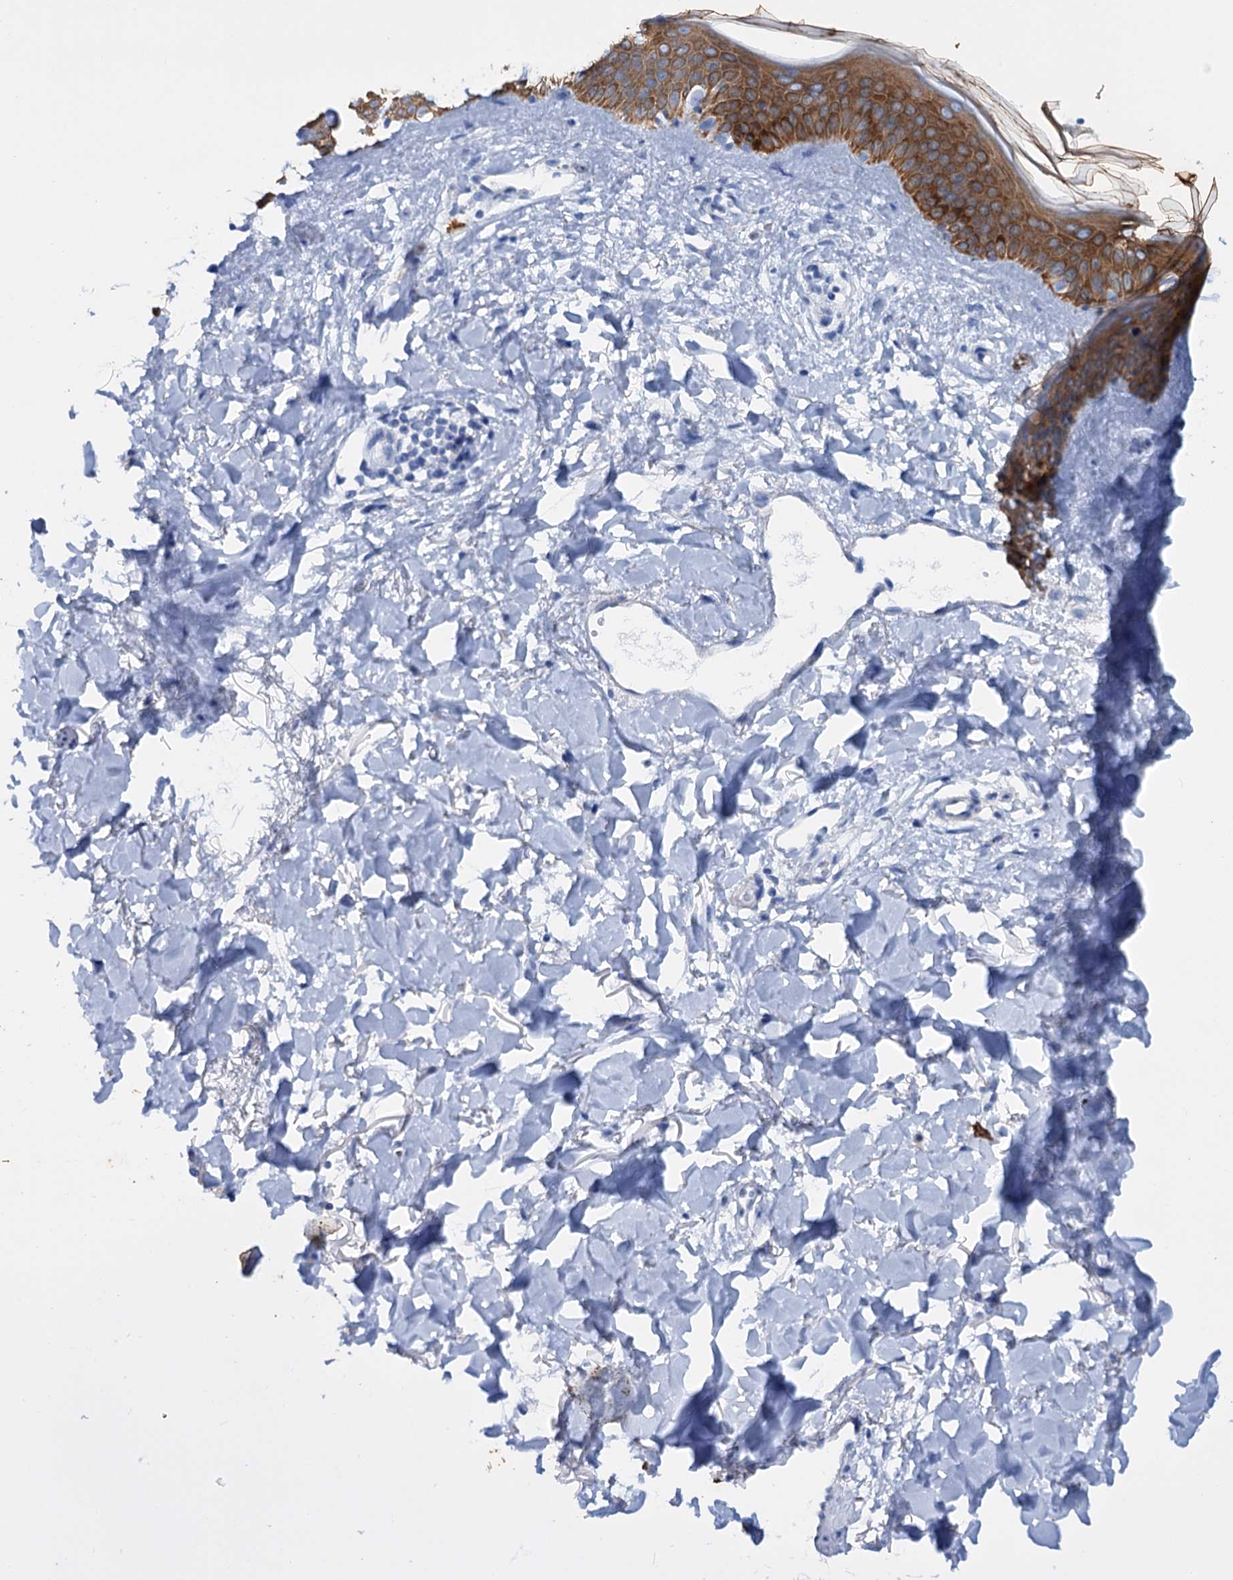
{"staining": {"intensity": "negative", "quantity": "none", "location": "none"}, "tissue": "skin", "cell_type": "Fibroblasts", "image_type": "normal", "snomed": [{"axis": "morphology", "description": "Normal tissue, NOS"}, {"axis": "topography", "description": "Skin"}], "caption": "Immunohistochemistry (IHC) histopathology image of normal skin: human skin stained with DAB (3,3'-diaminobenzidine) reveals no significant protein expression in fibroblasts.", "gene": "FAAP20", "patient": {"sex": "female", "age": 58}}